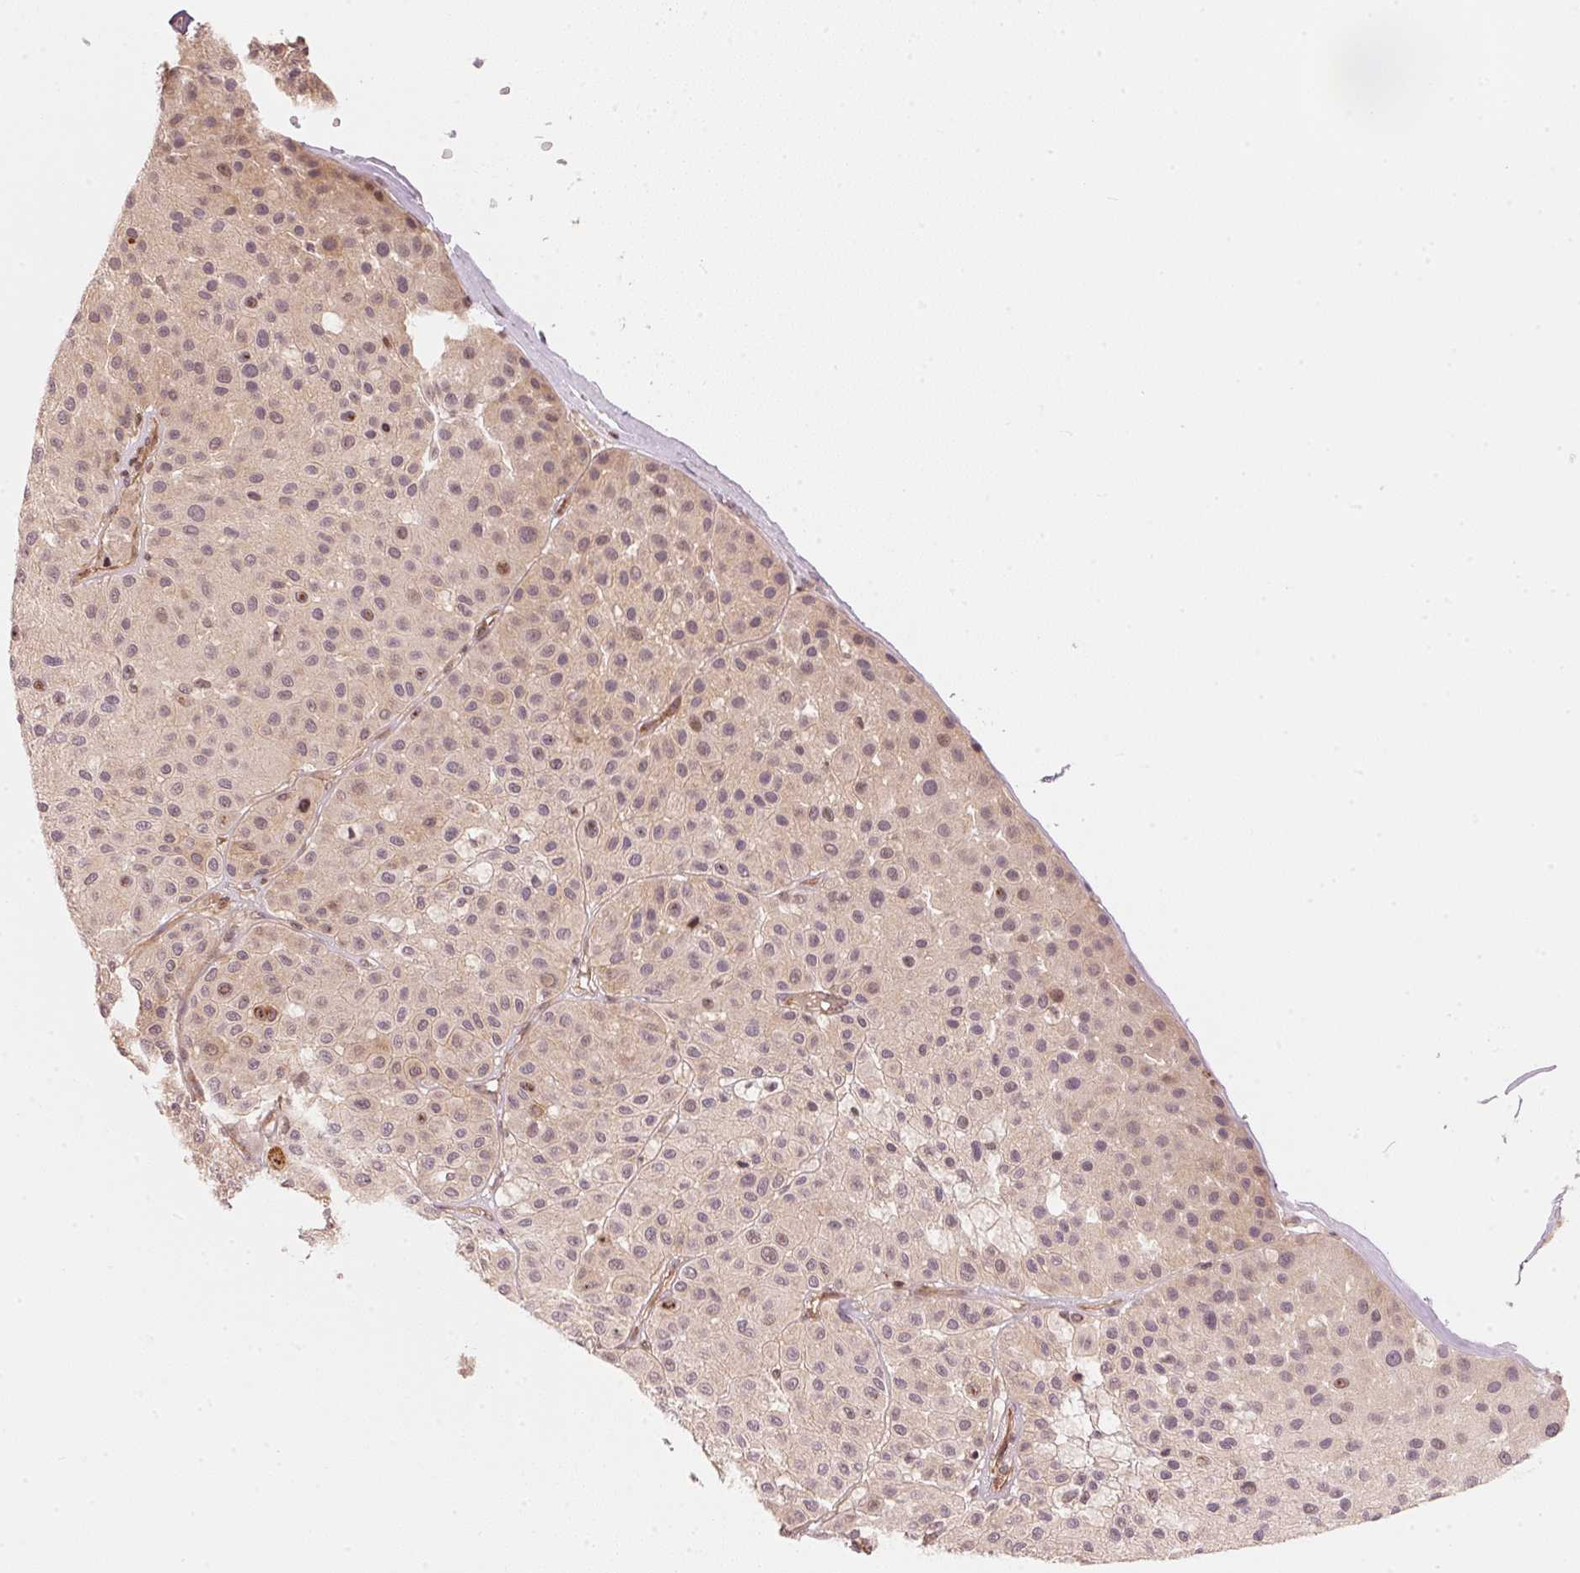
{"staining": {"intensity": "negative", "quantity": "none", "location": "none"}, "tissue": "melanoma", "cell_type": "Tumor cells", "image_type": "cancer", "snomed": [{"axis": "morphology", "description": "Malignant melanoma, Metastatic site"}, {"axis": "topography", "description": "Smooth muscle"}], "caption": "Photomicrograph shows no protein expression in tumor cells of malignant melanoma (metastatic site) tissue.", "gene": "PRKN", "patient": {"sex": "male", "age": 41}}